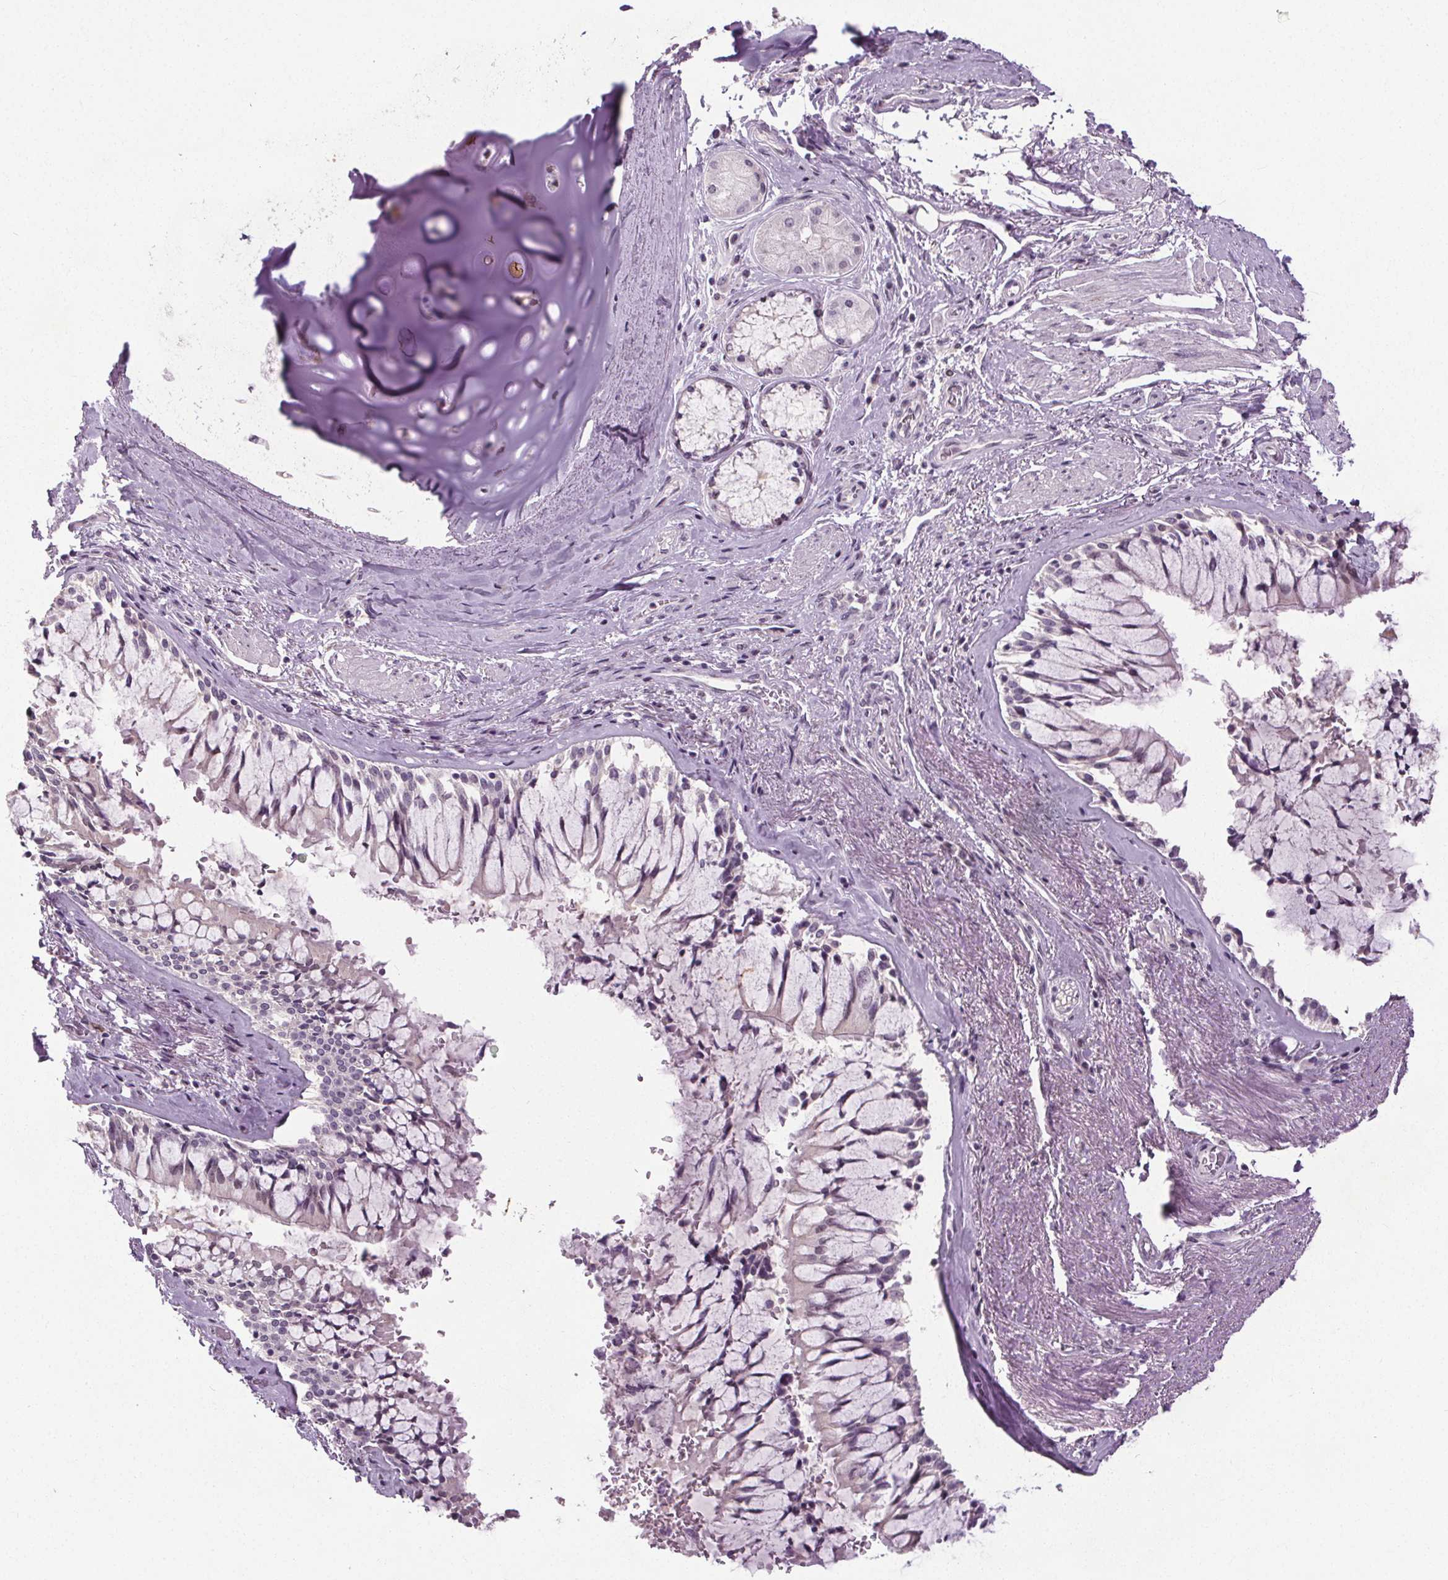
{"staining": {"intensity": "negative", "quantity": "none", "location": "none"}, "tissue": "adipose tissue", "cell_type": "Adipocytes", "image_type": "normal", "snomed": [{"axis": "morphology", "description": "Normal tissue, NOS"}, {"axis": "topography", "description": "Cartilage tissue"}, {"axis": "topography", "description": "Bronchus"}], "caption": "Immunohistochemical staining of benign adipose tissue shows no significant staining in adipocytes. (Stains: DAB (3,3'-diaminobenzidine) immunohistochemistry with hematoxylin counter stain, Microscopy: brightfield microscopy at high magnification).", "gene": "SLC2A9", "patient": {"sex": "male", "age": 64}}